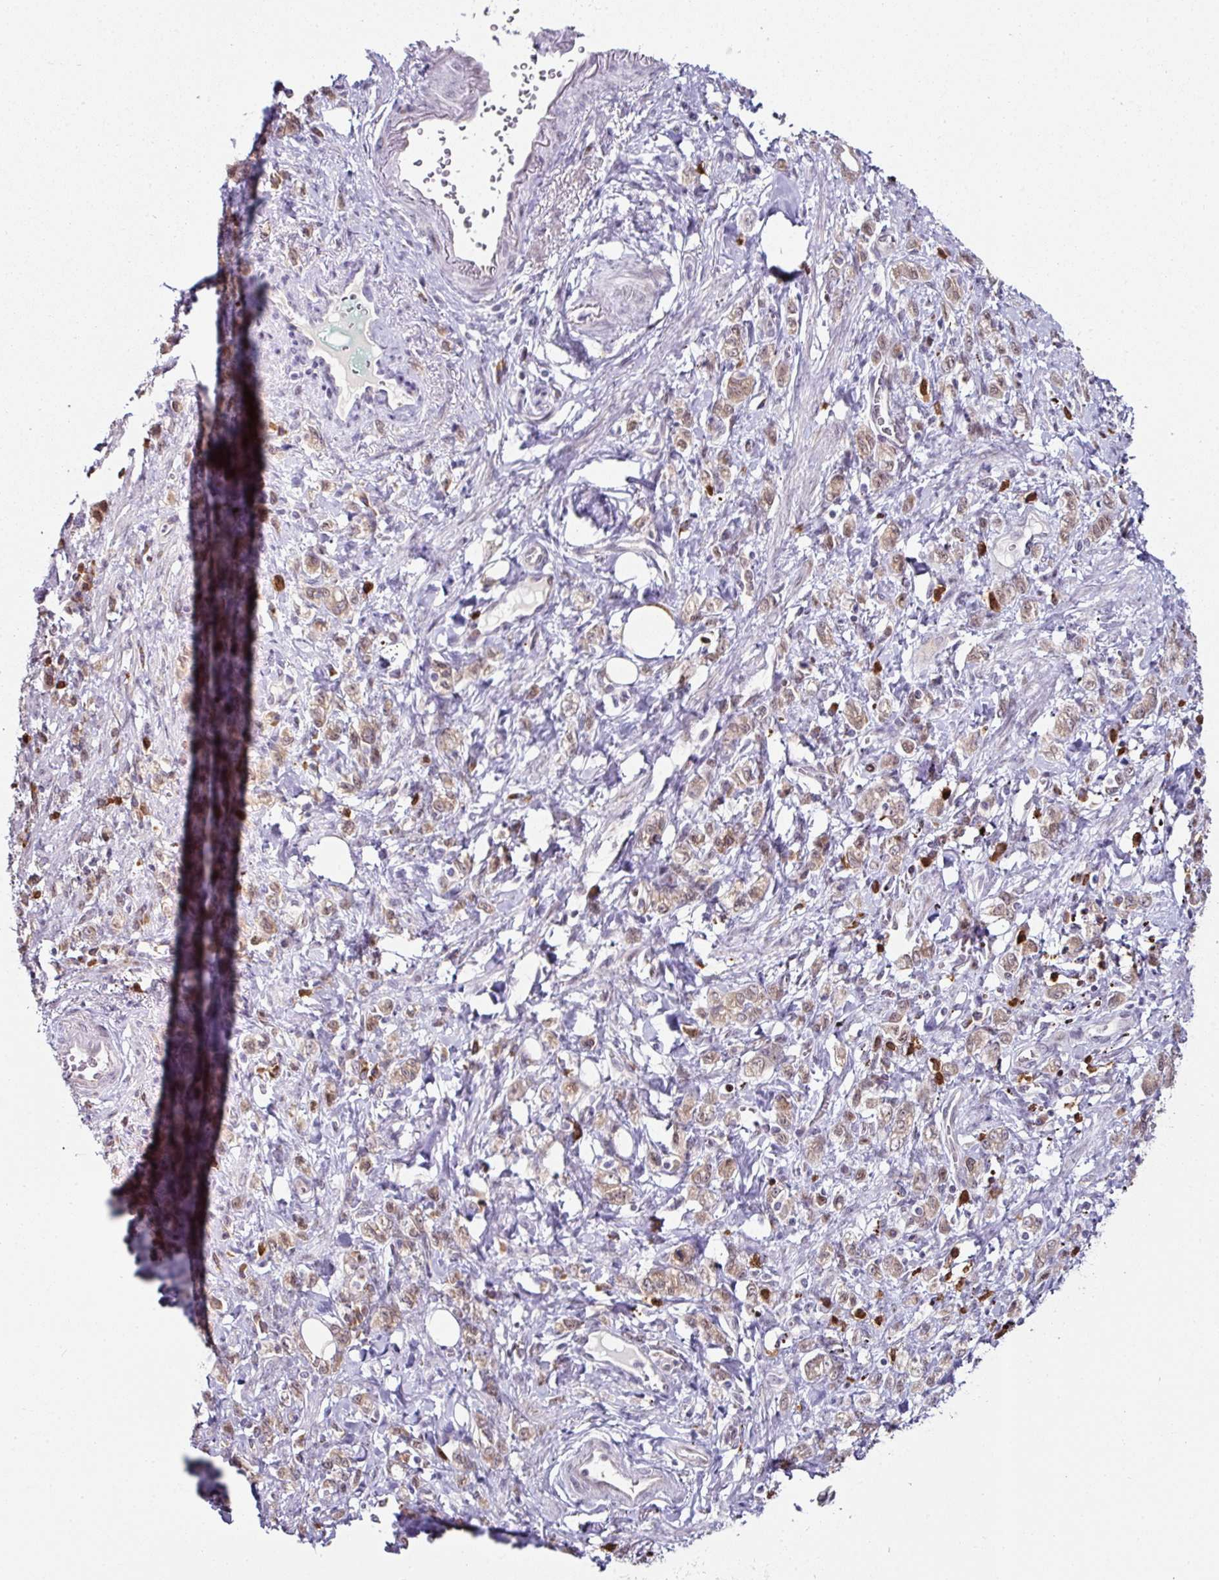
{"staining": {"intensity": "moderate", "quantity": ">75%", "location": "cytoplasmic/membranous"}, "tissue": "stomach cancer", "cell_type": "Tumor cells", "image_type": "cancer", "snomed": [{"axis": "morphology", "description": "Adenocarcinoma, NOS"}, {"axis": "topography", "description": "Stomach"}], "caption": "Human stomach adenocarcinoma stained with a brown dye reveals moderate cytoplasmic/membranous positive positivity in about >75% of tumor cells.", "gene": "APOLD1", "patient": {"sex": "male", "age": 77}}